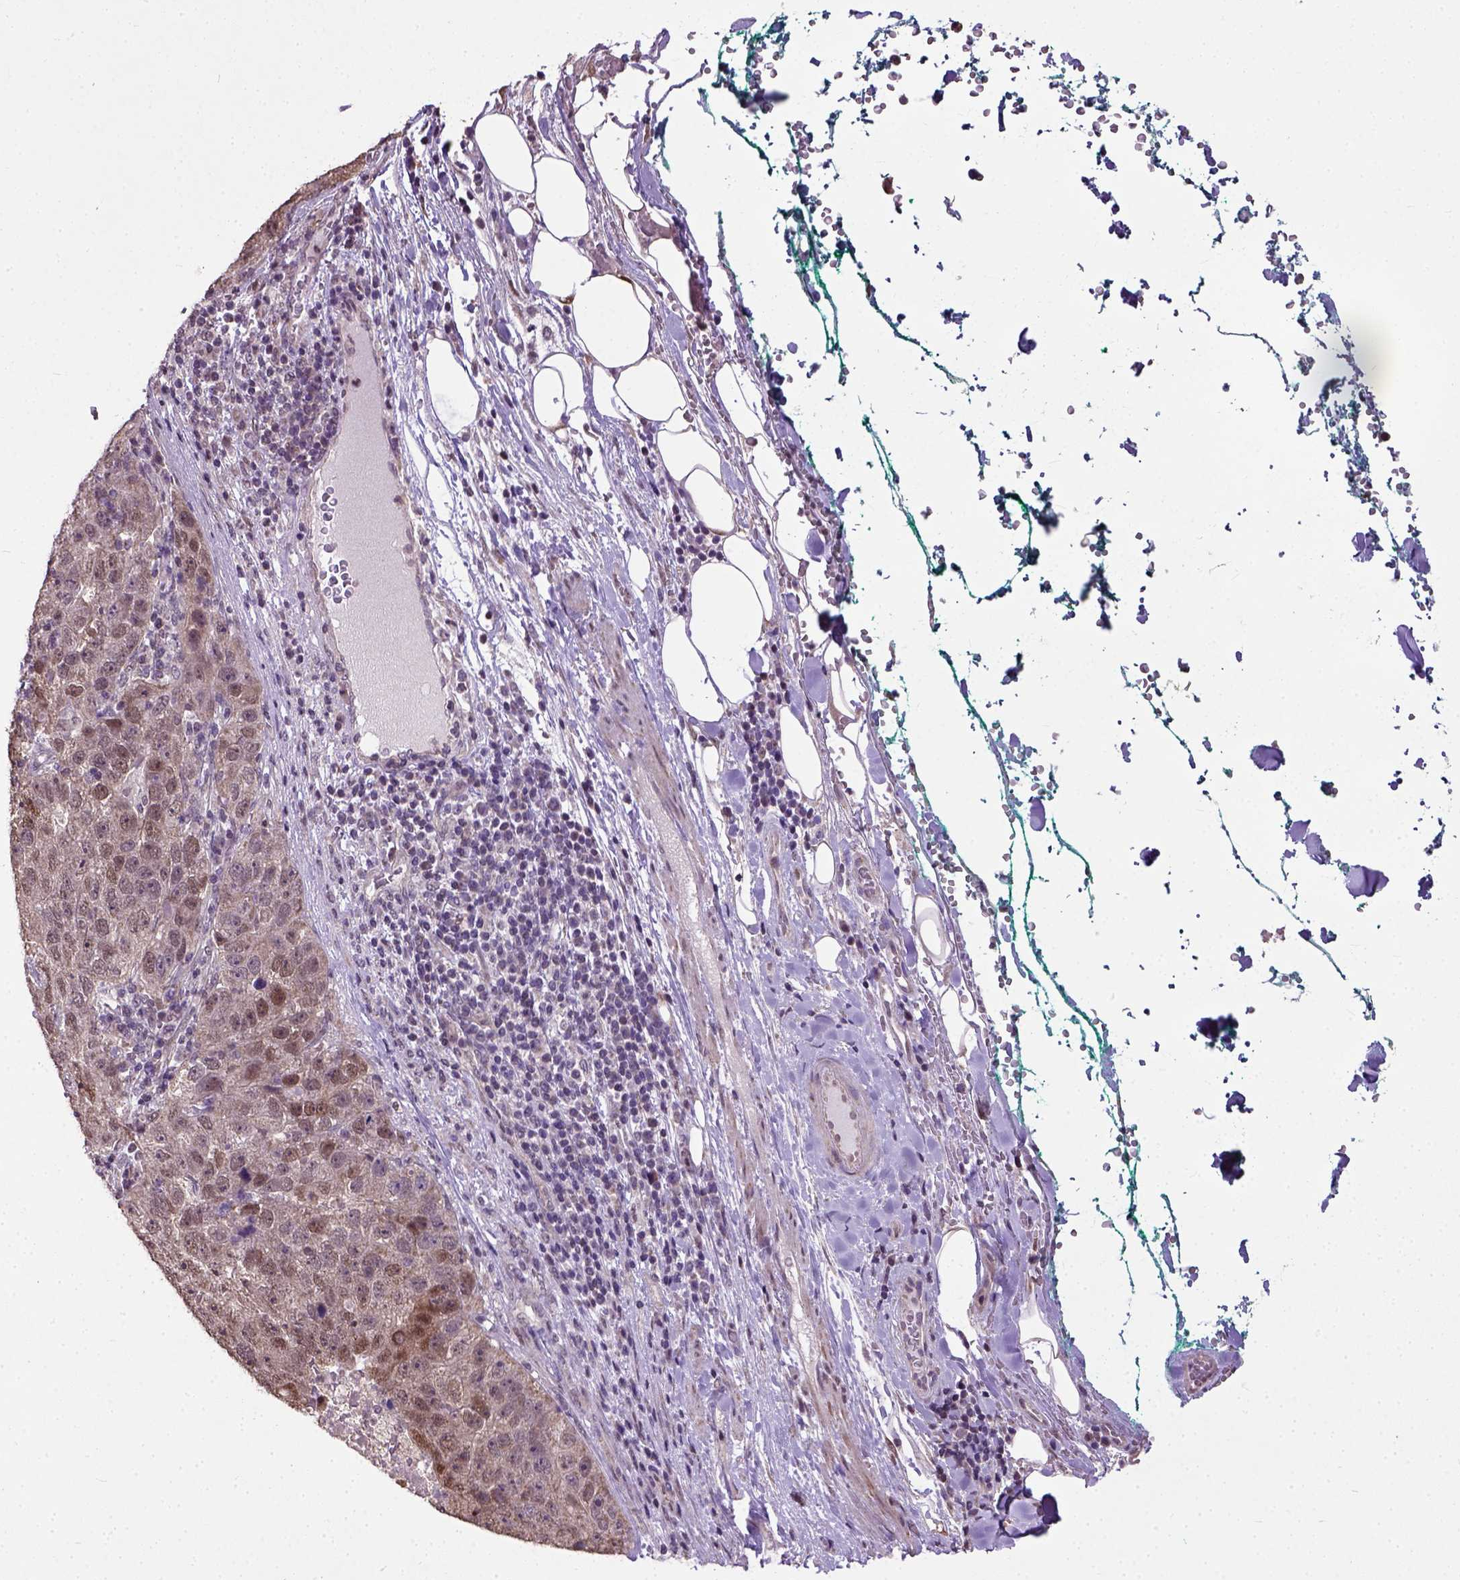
{"staining": {"intensity": "moderate", "quantity": ">75%", "location": "cytoplasmic/membranous,nuclear"}, "tissue": "pancreatic cancer", "cell_type": "Tumor cells", "image_type": "cancer", "snomed": [{"axis": "morphology", "description": "Adenocarcinoma, NOS"}, {"axis": "topography", "description": "Pancreas"}], "caption": "Immunohistochemical staining of pancreatic cancer (adenocarcinoma) demonstrates medium levels of moderate cytoplasmic/membranous and nuclear expression in about >75% of tumor cells.", "gene": "UBA3", "patient": {"sex": "female", "age": 61}}